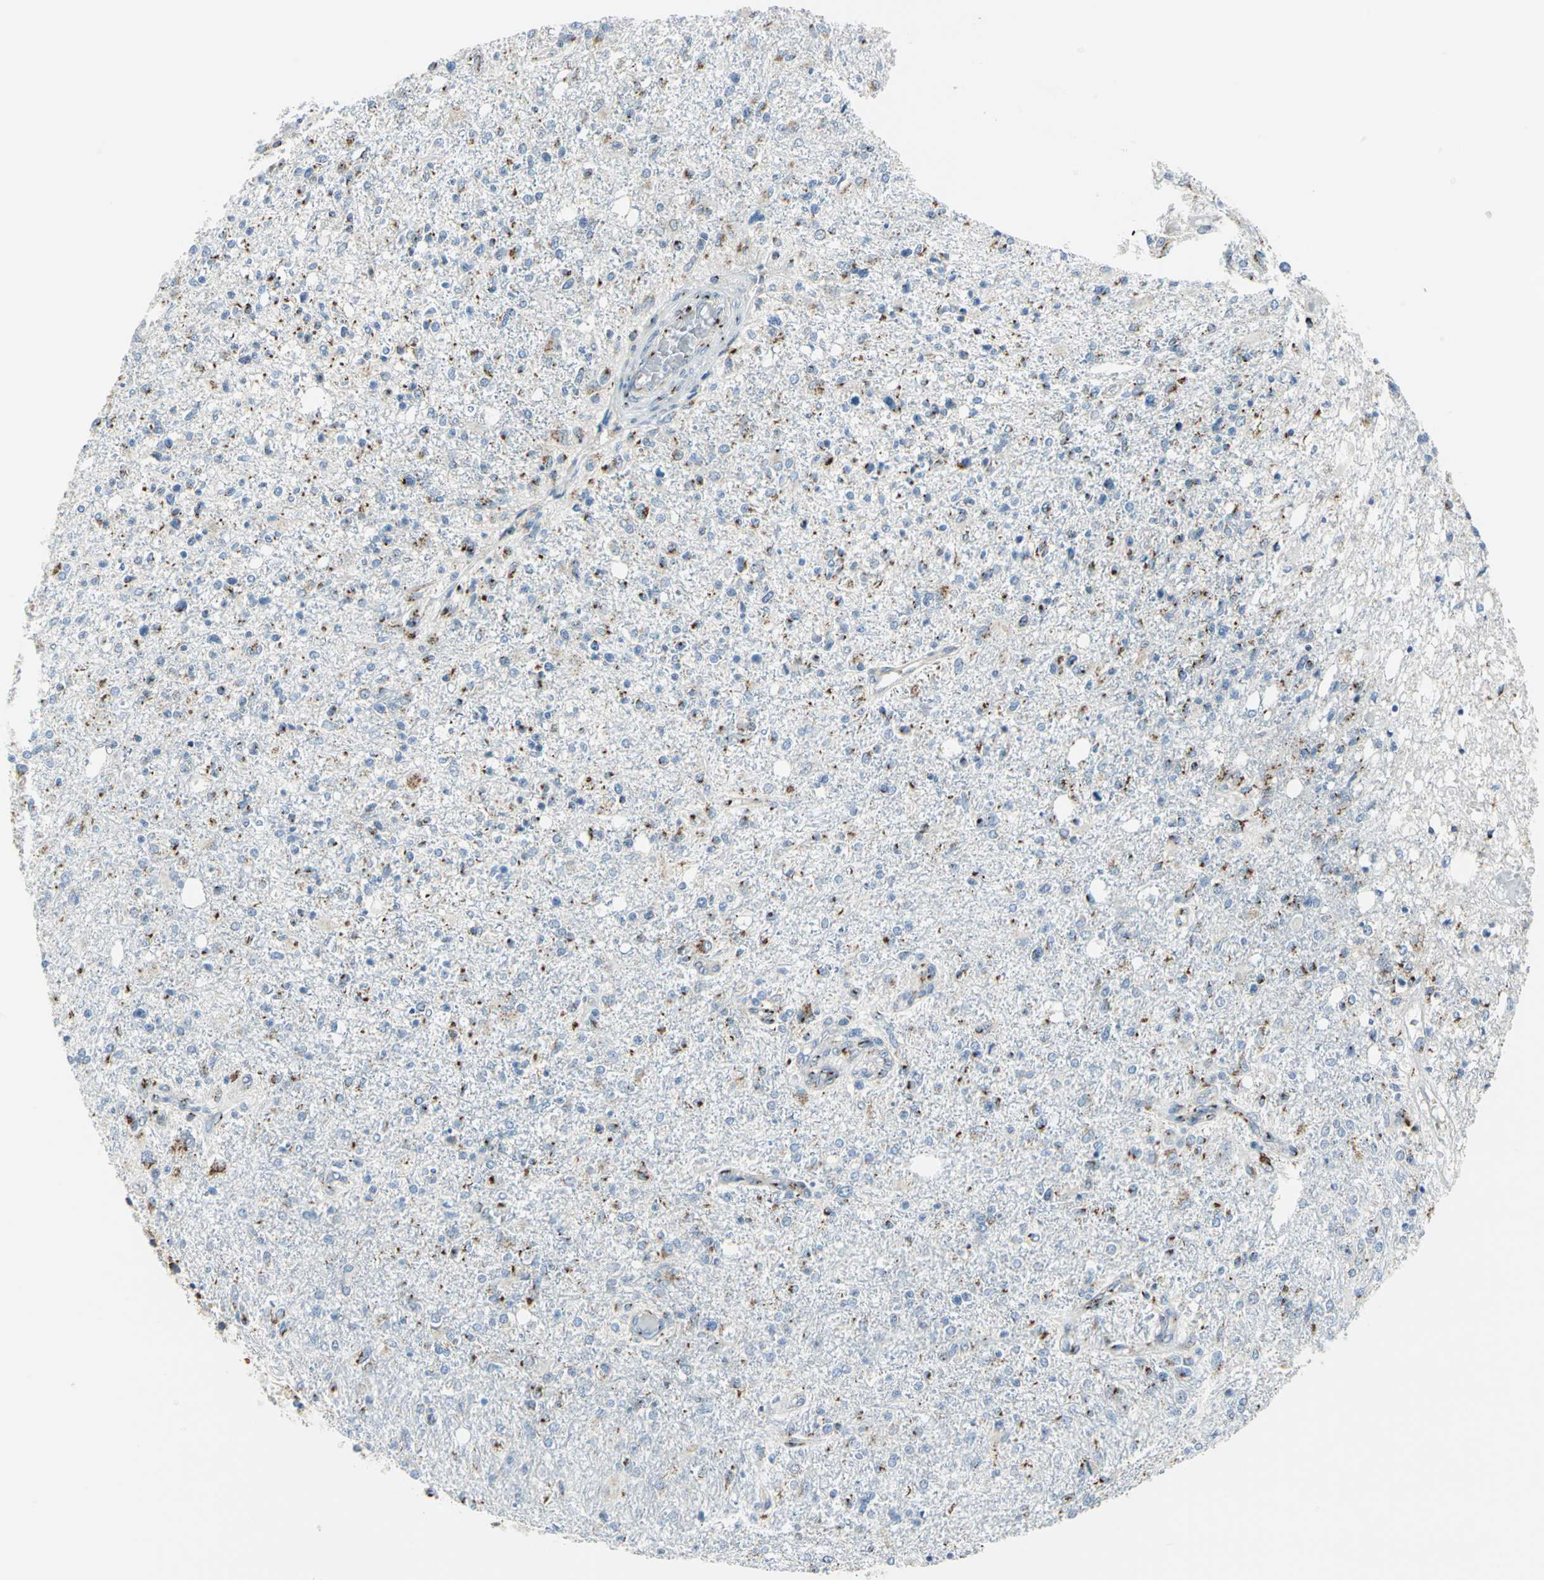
{"staining": {"intensity": "moderate", "quantity": "25%-75%", "location": "cytoplasmic/membranous"}, "tissue": "glioma", "cell_type": "Tumor cells", "image_type": "cancer", "snomed": [{"axis": "morphology", "description": "Glioma, malignant, High grade"}, {"axis": "topography", "description": "Cerebral cortex"}], "caption": "A micrograph of human glioma stained for a protein displays moderate cytoplasmic/membranous brown staining in tumor cells.", "gene": "GPR3", "patient": {"sex": "male", "age": 76}}